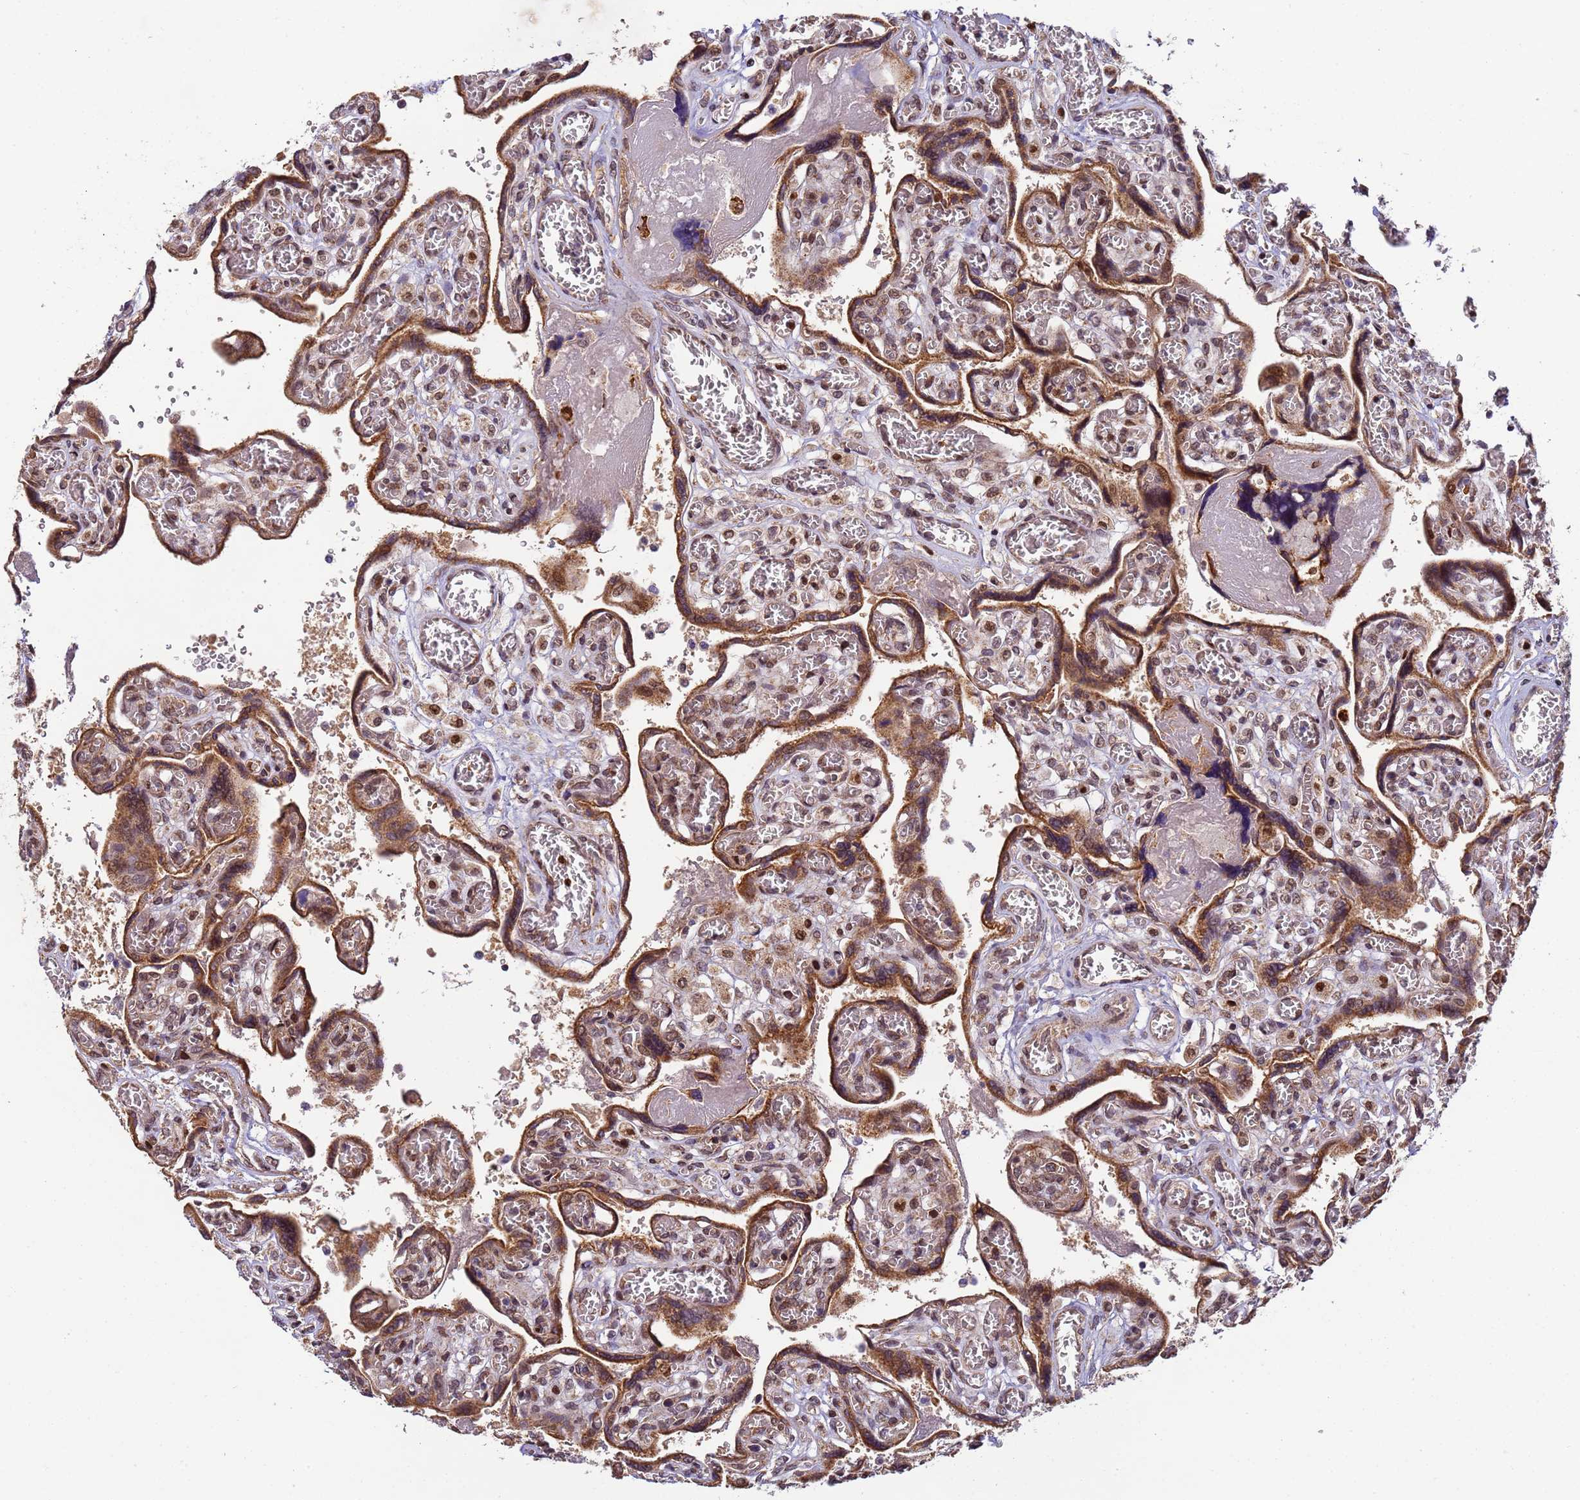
{"staining": {"intensity": "strong", "quantity": ">75%", "location": "cytoplasmic/membranous"}, "tissue": "placenta", "cell_type": "Trophoblastic cells", "image_type": "normal", "snomed": [{"axis": "morphology", "description": "Normal tissue, NOS"}, {"axis": "topography", "description": "Placenta"}], "caption": "Placenta stained with a brown dye shows strong cytoplasmic/membranous positive staining in about >75% of trophoblastic cells.", "gene": "RAPGEF3", "patient": {"sex": "female", "age": 39}}